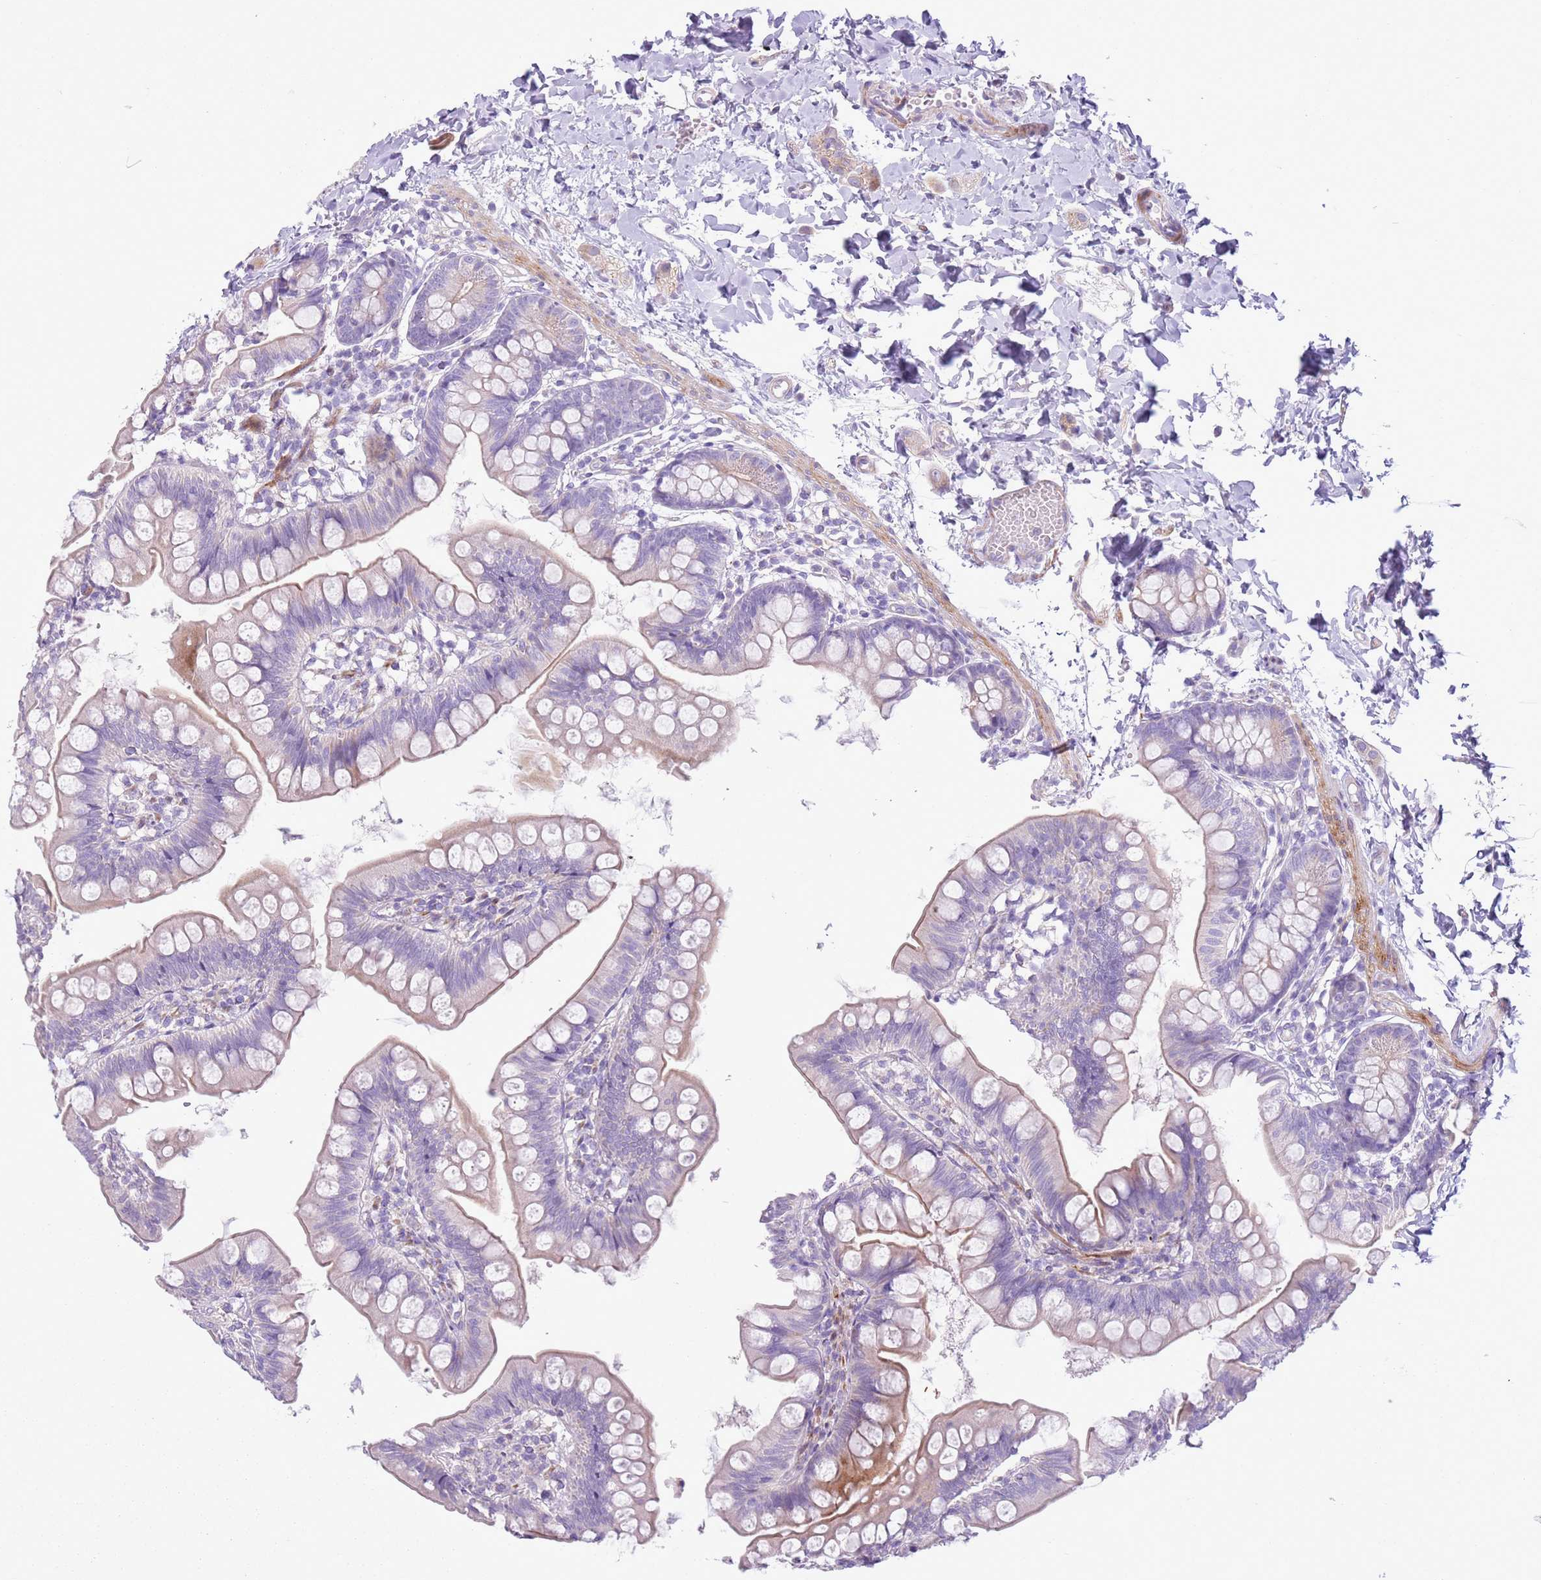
{"staining": {"intensity": "weak", "quantity": "<25%", "location": "cytoplasmic/membranous"}, "tissue": "small intestine", "cell_type": "Glandular cells", "image_type": "normal", "snomed": [{"axis": "morphology", "description": "Normal tissue, NOS"}, {"axis": "topography", "description": "Small intestine"}], "caption": "IHC of normal human small intestine displays no staining in glandular cells. Nuclei are stained in blue.", "gene": "ZNF239", "patient": {"sex": "male", "age": 7}}